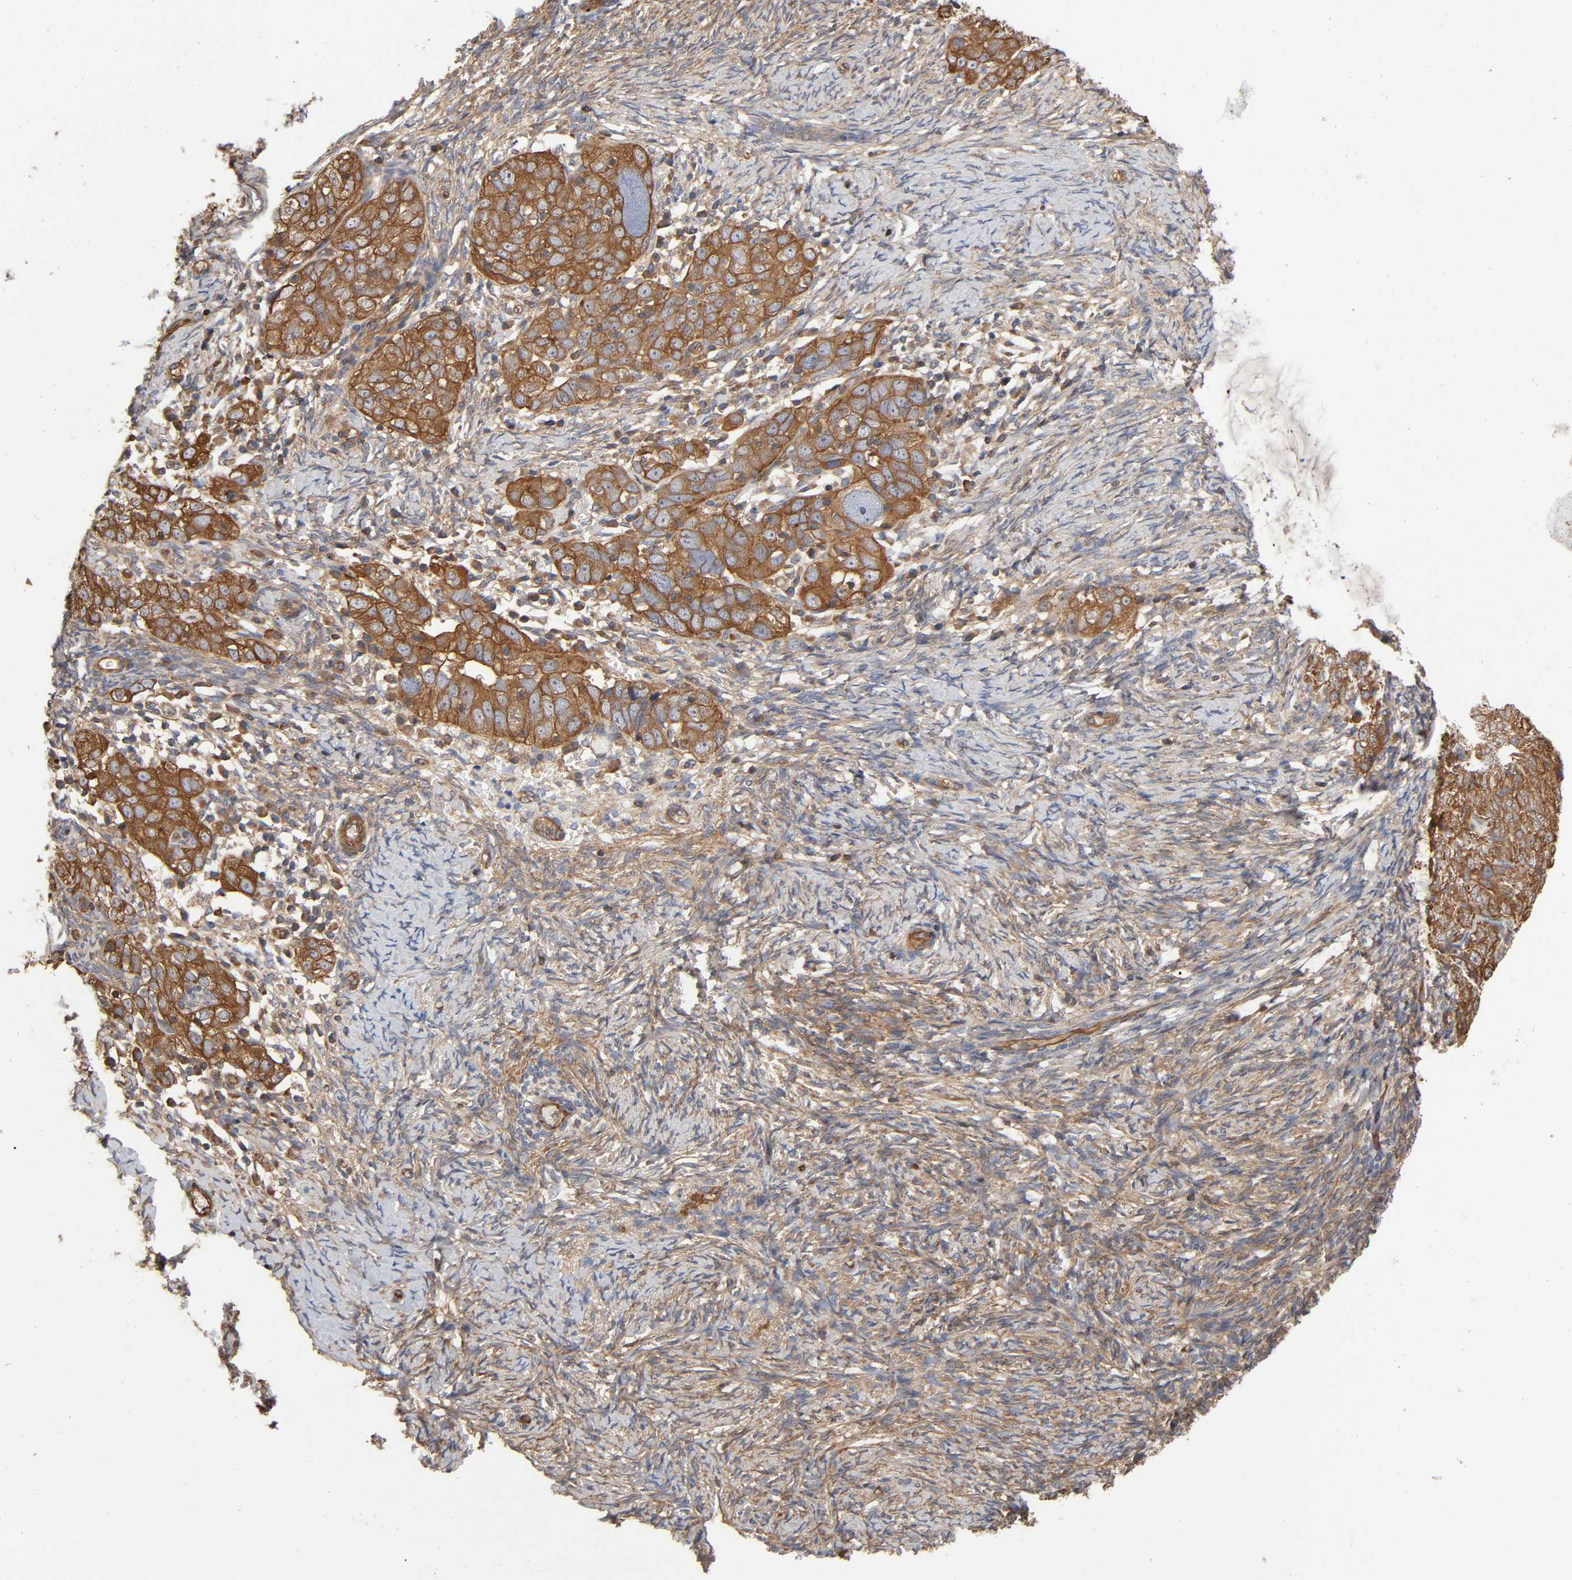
{"staining": {"intensity": "moderate", "quantity": ">75%", "location": "cytoplasmic/membranous"}, "tissue": "ovarian cancer", "cell_type": "Tumor cells", "image_type": "cancer", "snomed": [{"axis": "morphology", "description": "Normal tissue, NOS"}, {"axis": "morphology", "description": "Cystadenocarcinoma, serous, NOS"}, {"axis": "topography", "description": "Ovary"}], "caption": "Immunohistochemical staining of ovarian serous cystadenocarcinoma displays medium levels of moderate cytoplasmic/membranous positivity in about >75% of tumor cells.", "gene": "LAMTOR2", "patient": {"sex": "female", "age": 62}}